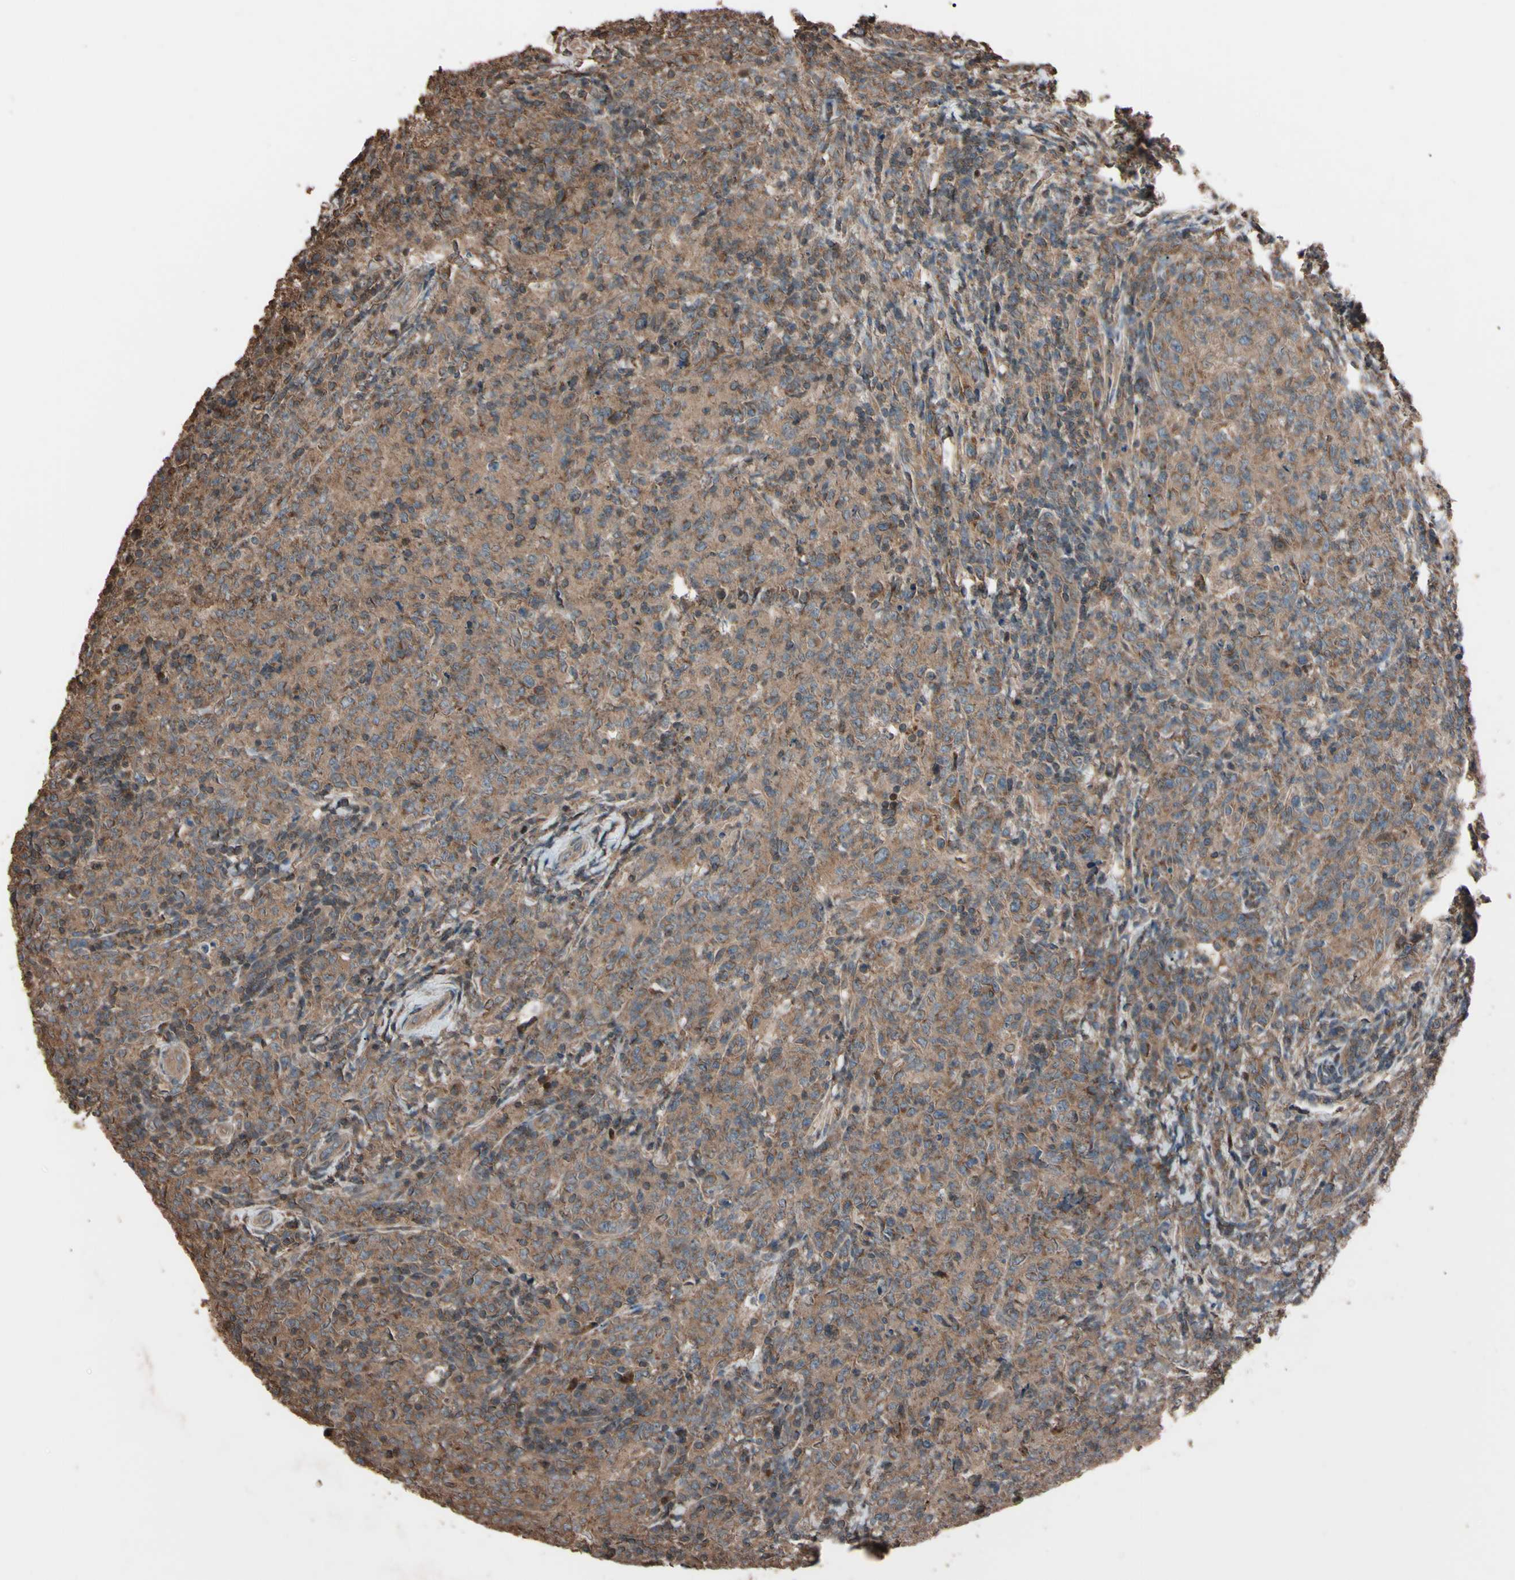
{"staining": {"intensity": "weak", "quantity": ">75%", "location": "cytoplasmic/membranous"}, "tissue": "lymphoma", "cell_type": "Tumor cells", "image_type": "cancer", "snomed": [{"axis": "morphology", "description": "Malignant lymphoma, non-Hodgkin's type, High grade"}, {"axis": "topography", "description": "Tonsil"}], "caption": "A brown stain shows weak cytoplasmic/membranous expression of a protein in human lymphoma tumor cells.", "gene": "TNFRSF1A", "patient": {"sex": "female", "age": 36}}